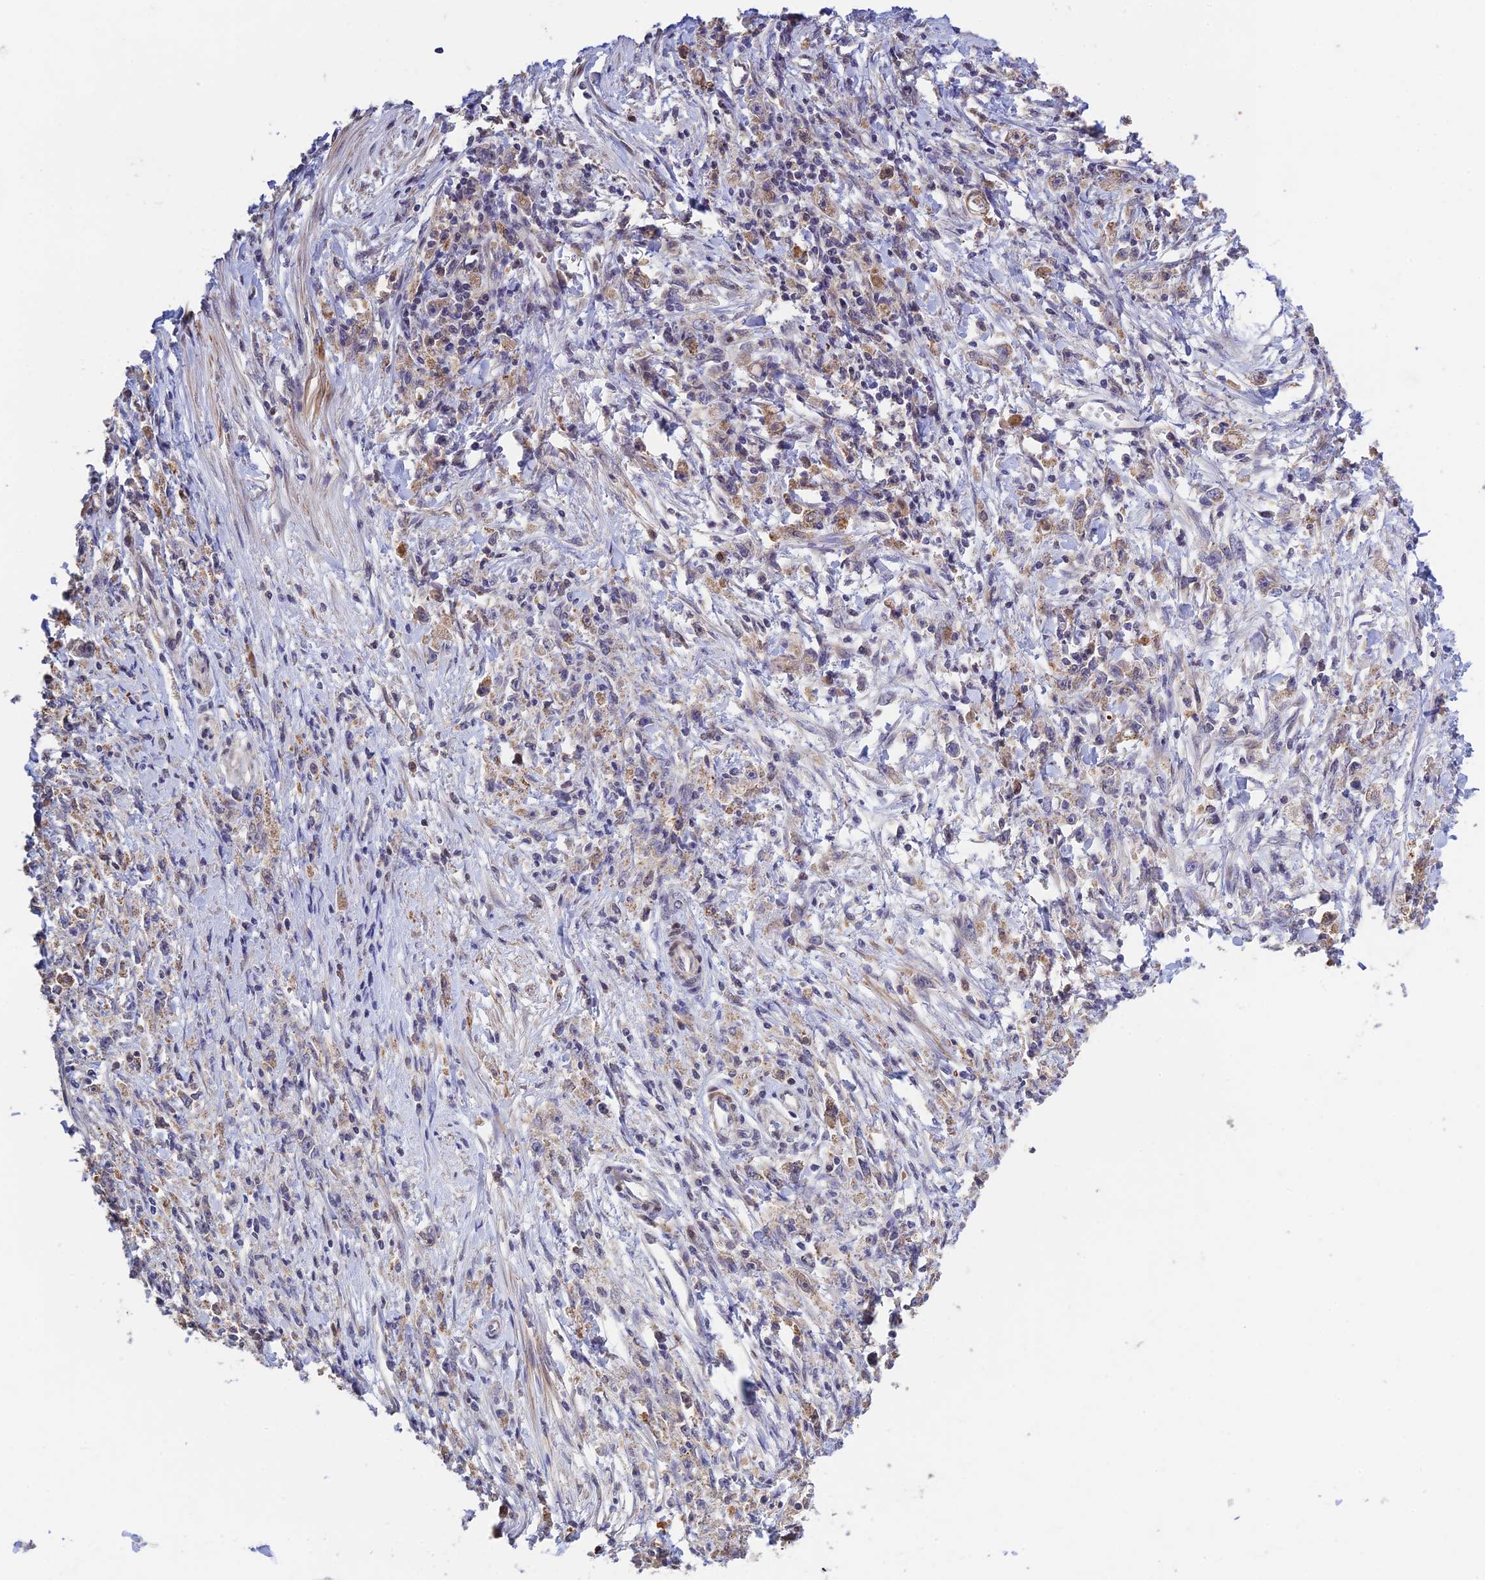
{"staining": {"intensity": "weak", "quantity": "<25%", "location": "cytoplasmic/membranous"}, "tissue": "stomach cancer", "cell_type": "Tumor cells", "image_type": "cancer", "snomed": [{"axis": "morphology", "description": "Adenocarcinoma, NOS"}, {"axis": "topography", "description": "Stomach"}], "caption": "Photomicrograph shows no protein expression in tumor cells of stomach adenocarcinoma tissue.", "gene": "CWH43", "patient": {"sex": "female", "age": 59}}